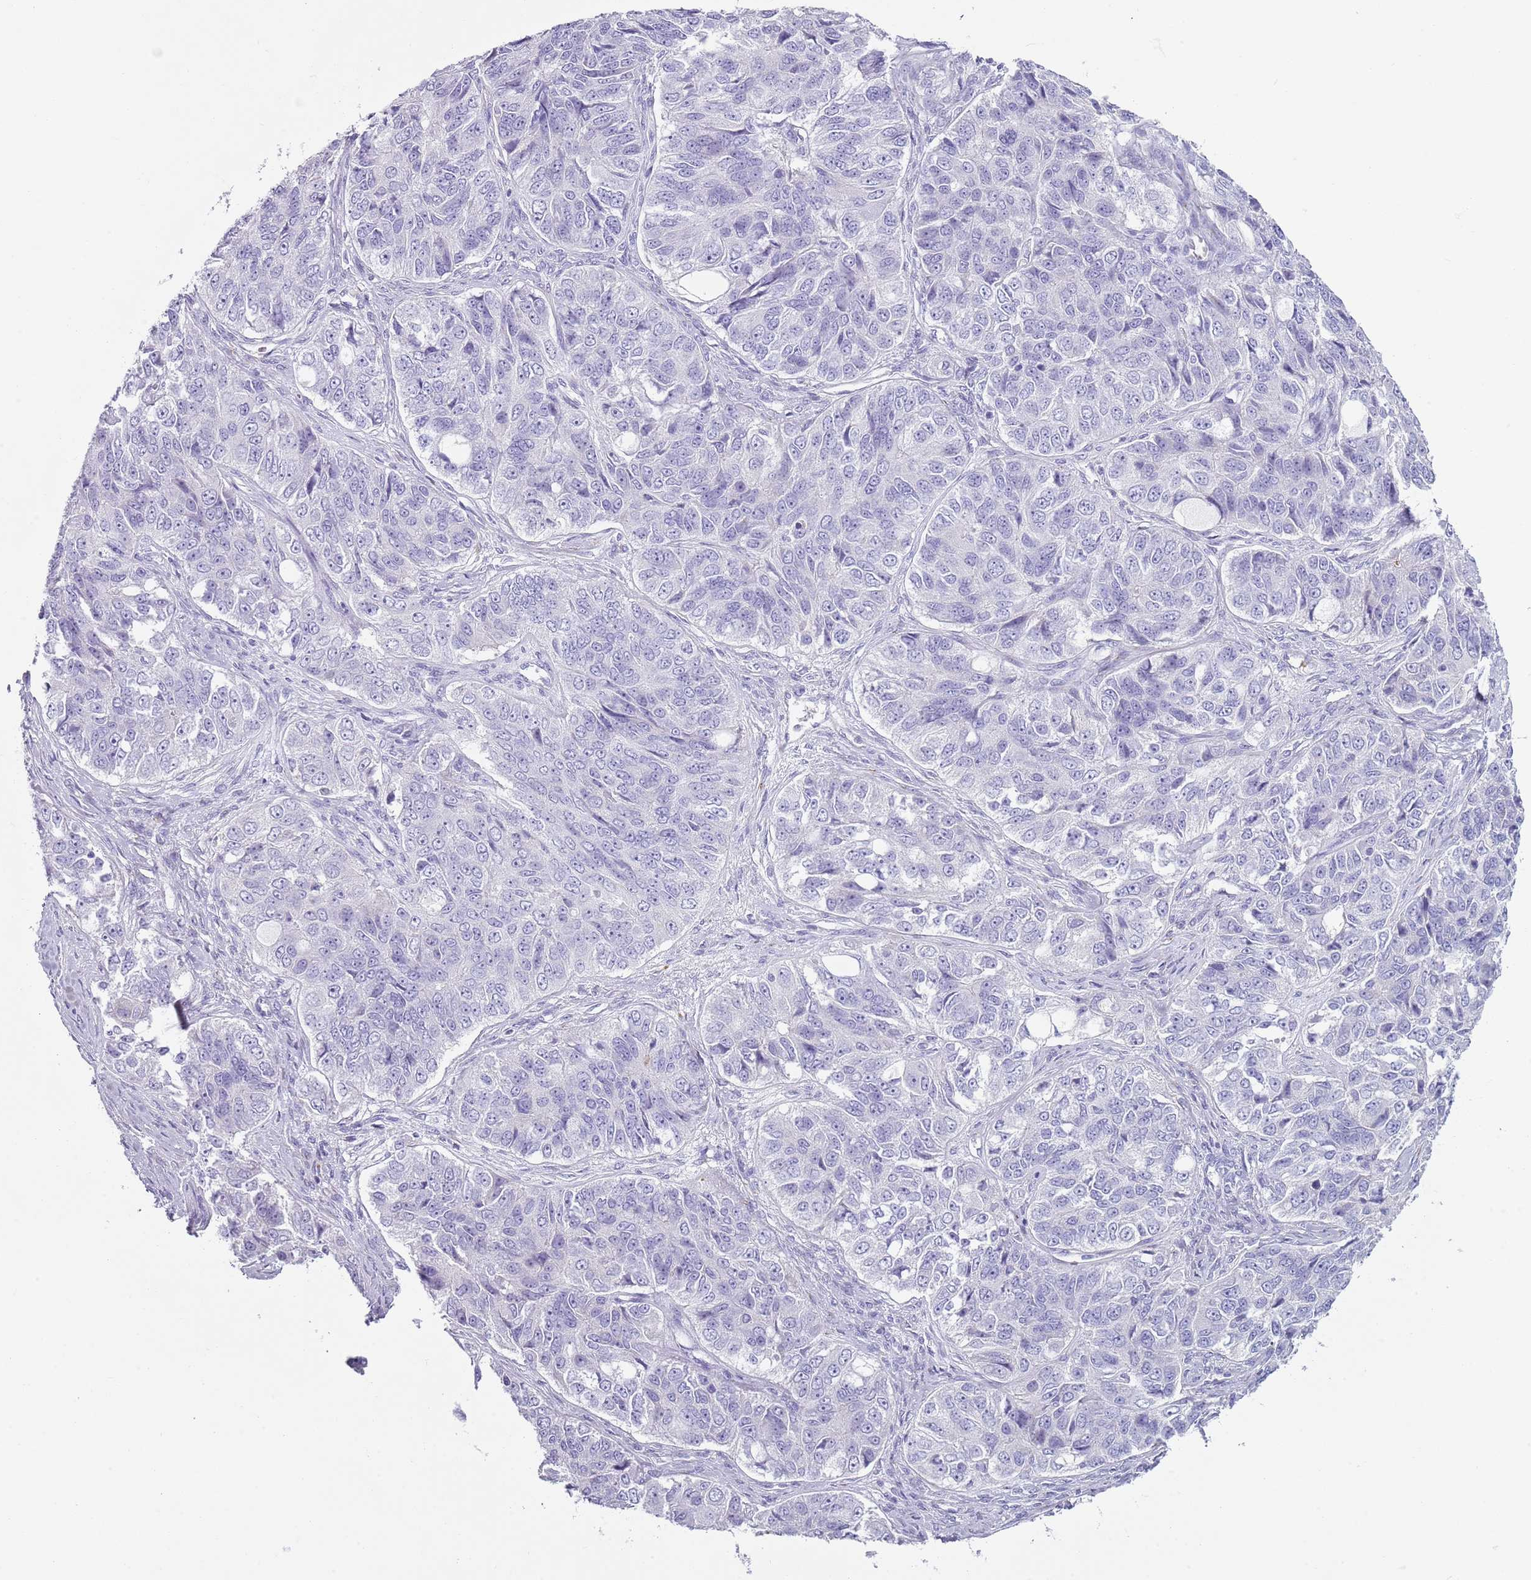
{"staining": {"intensity": "negative", "quantity": "none", "location": "none"}, "tissue": "ovarian cancer", "cell_type": "Tumor cells", "image_type": "cancer", "snomed": [{"axis": "morphology", "description": "Carcinoma, endometroid"}, {"axis": "topography", "description": "Ovary"}], "caption": "A high-resolution histopathology image shows IHC staining of ovarian endometroid carcinoma, which shows no significant staining in tumor cells.", "gene": "CD177", "patient": {"sex": "female", "age": 51}}